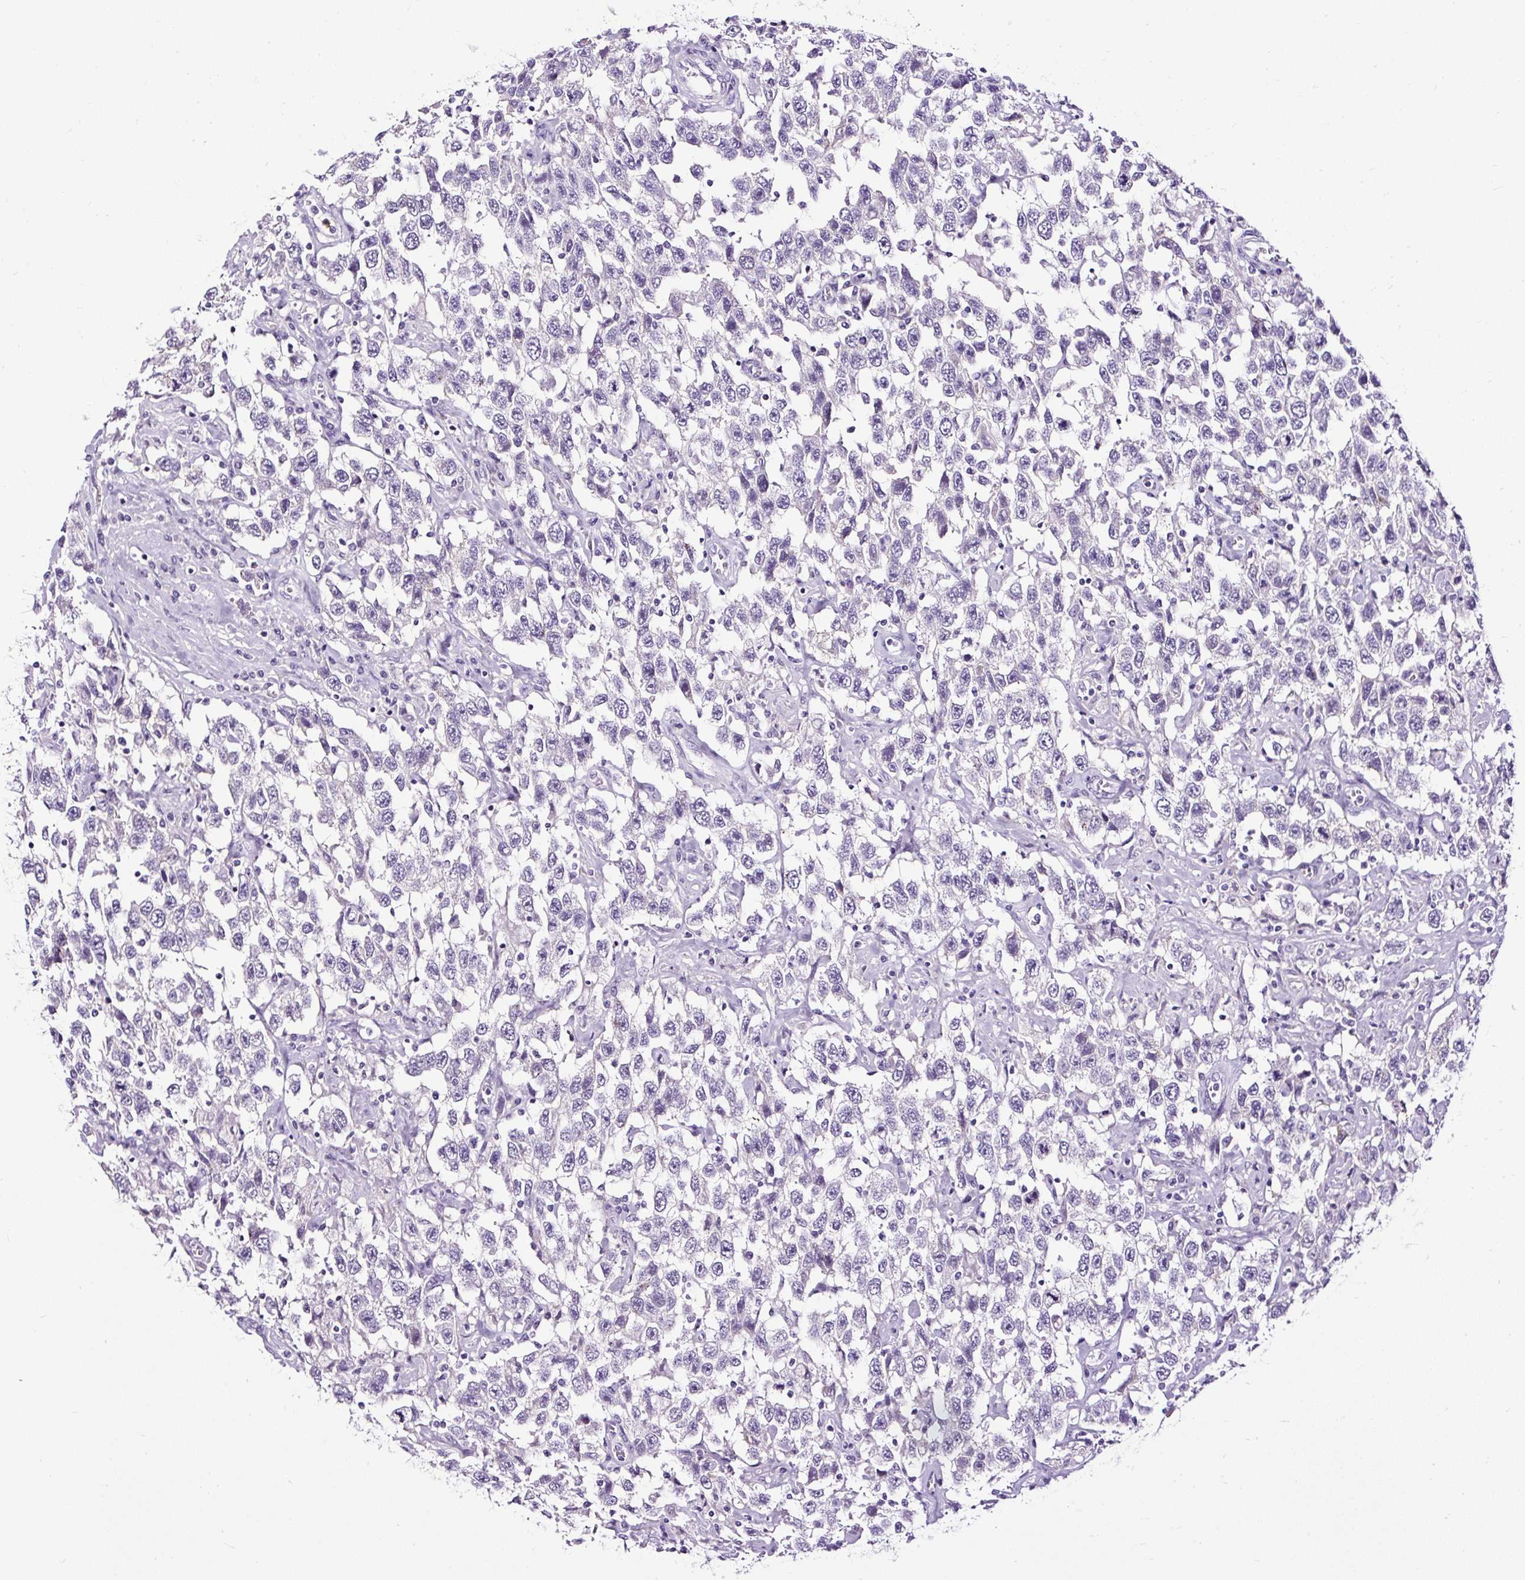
{"staining": {"intensity": "negative", "quantity": "none", "location": "none"}, "tissue": "testis cancer", "cell_type": "Tumor cells", "image_type": "cancer", "snomed": [{"axis": "morphology", "description": "Seminoma, NOS"}, {"axis": "topography", "description": "Testis"}], "caption": "An immunohistochemistry (IHC) histopathology image of testis seminoma is shown. There is no staining in tumor cells of testis seminoma.", "gene": "SLC7A8", "patient": {"sex": "male", "age": 41}}